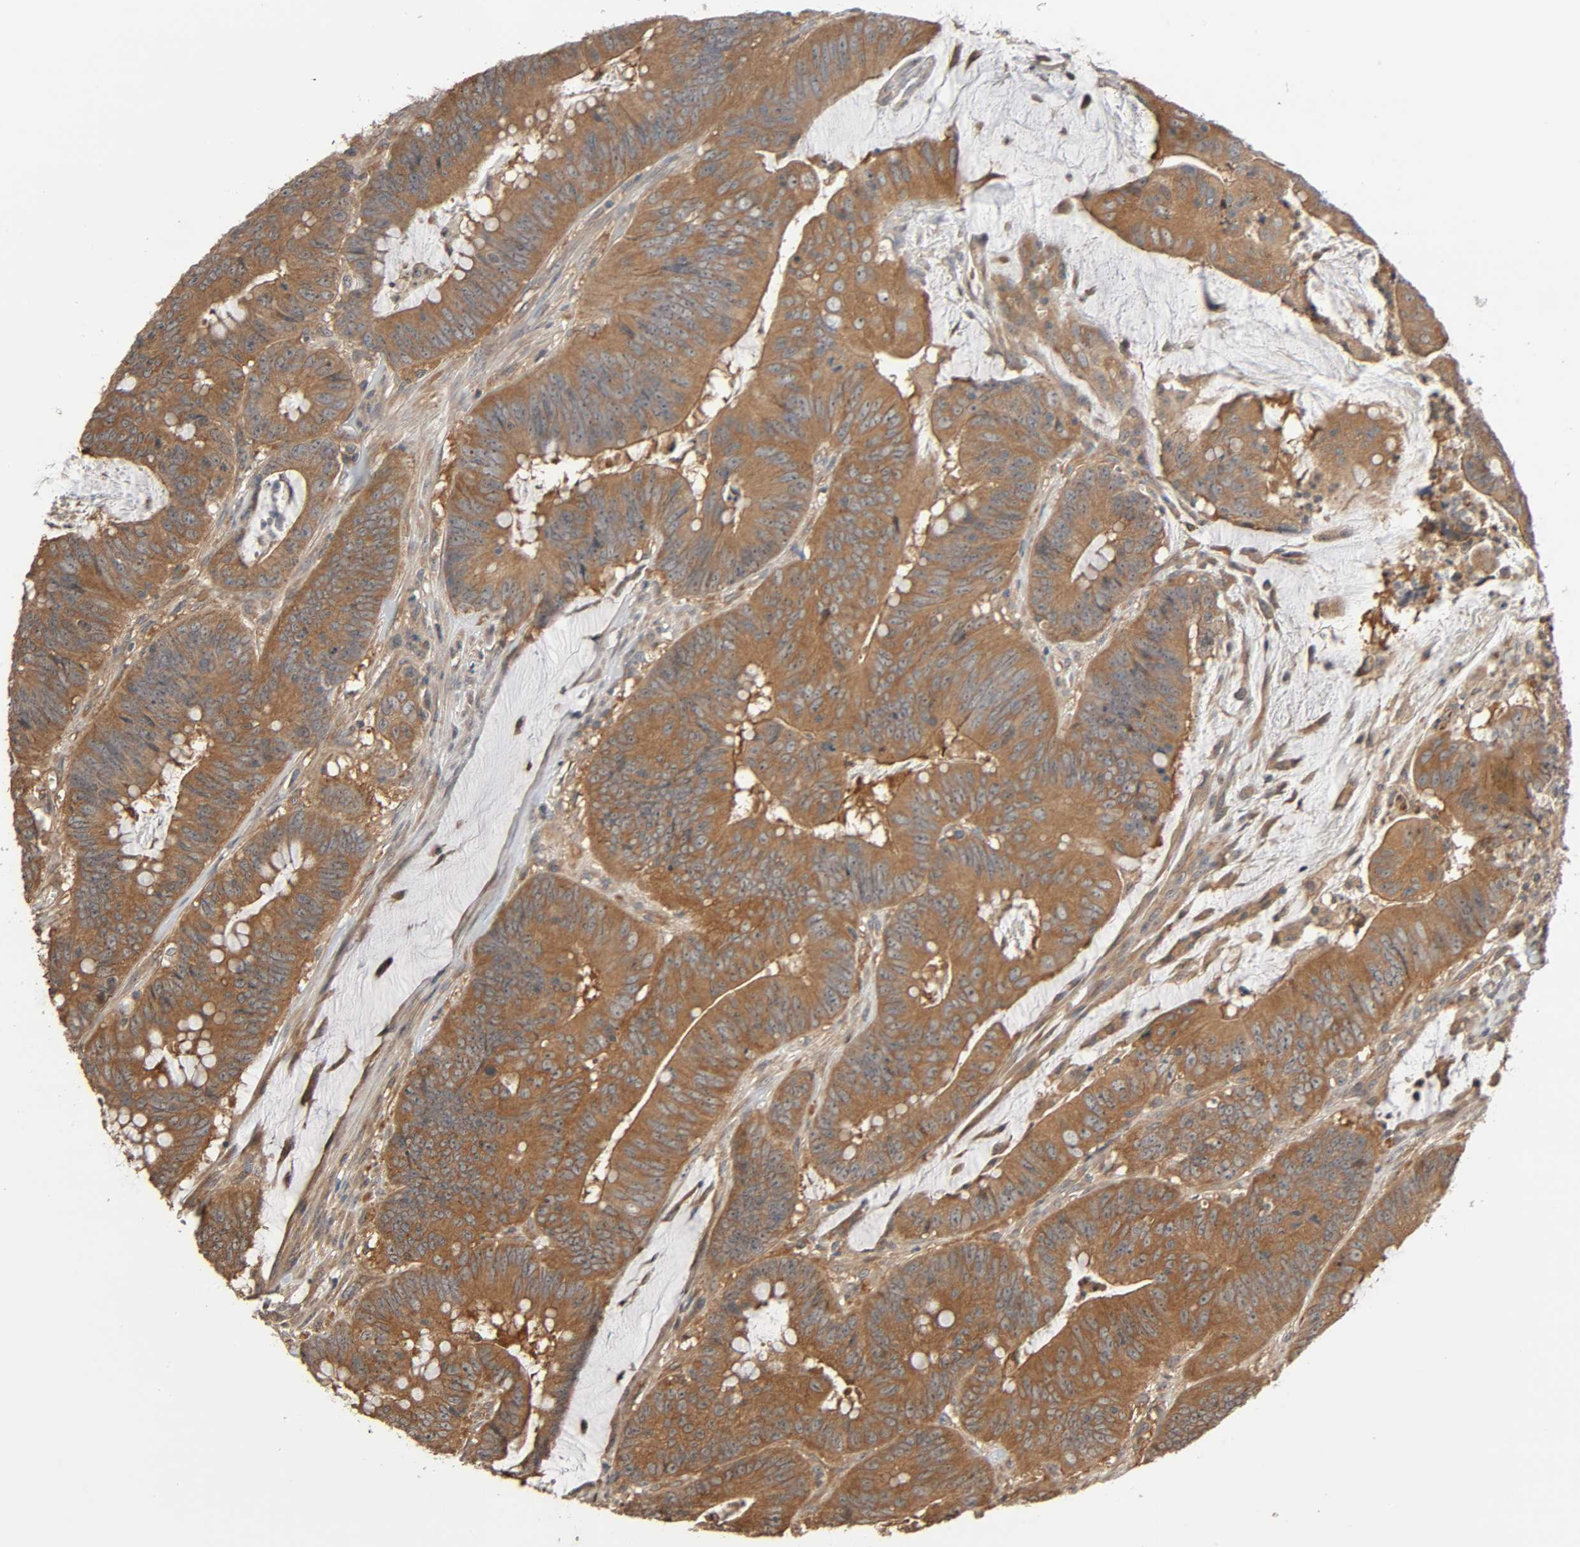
{"staining": {"intensity": "moderate", "quantity": ">75%", "location": "cytoplasmic/membranous"}, "tissue": "colorectal cancer", "cell_type": "Tumor cells", "image_type": "cancer", "snomed": [{"axis": "morphology", "description": "Adenocarcinoma, NOS"}, {"axis": "topography", "description": "Colon"}], "caption": "A brown stain highlights moderate cytoplasmic/membranous positivity of a protein in human colorectal cancer (adenocarcinoma) tumor cells. (Brightfield microscopy of DAB IHC at high magnification).", "gene": "PPP2R1B", "patient": {"sex": "male", "age": 45}}